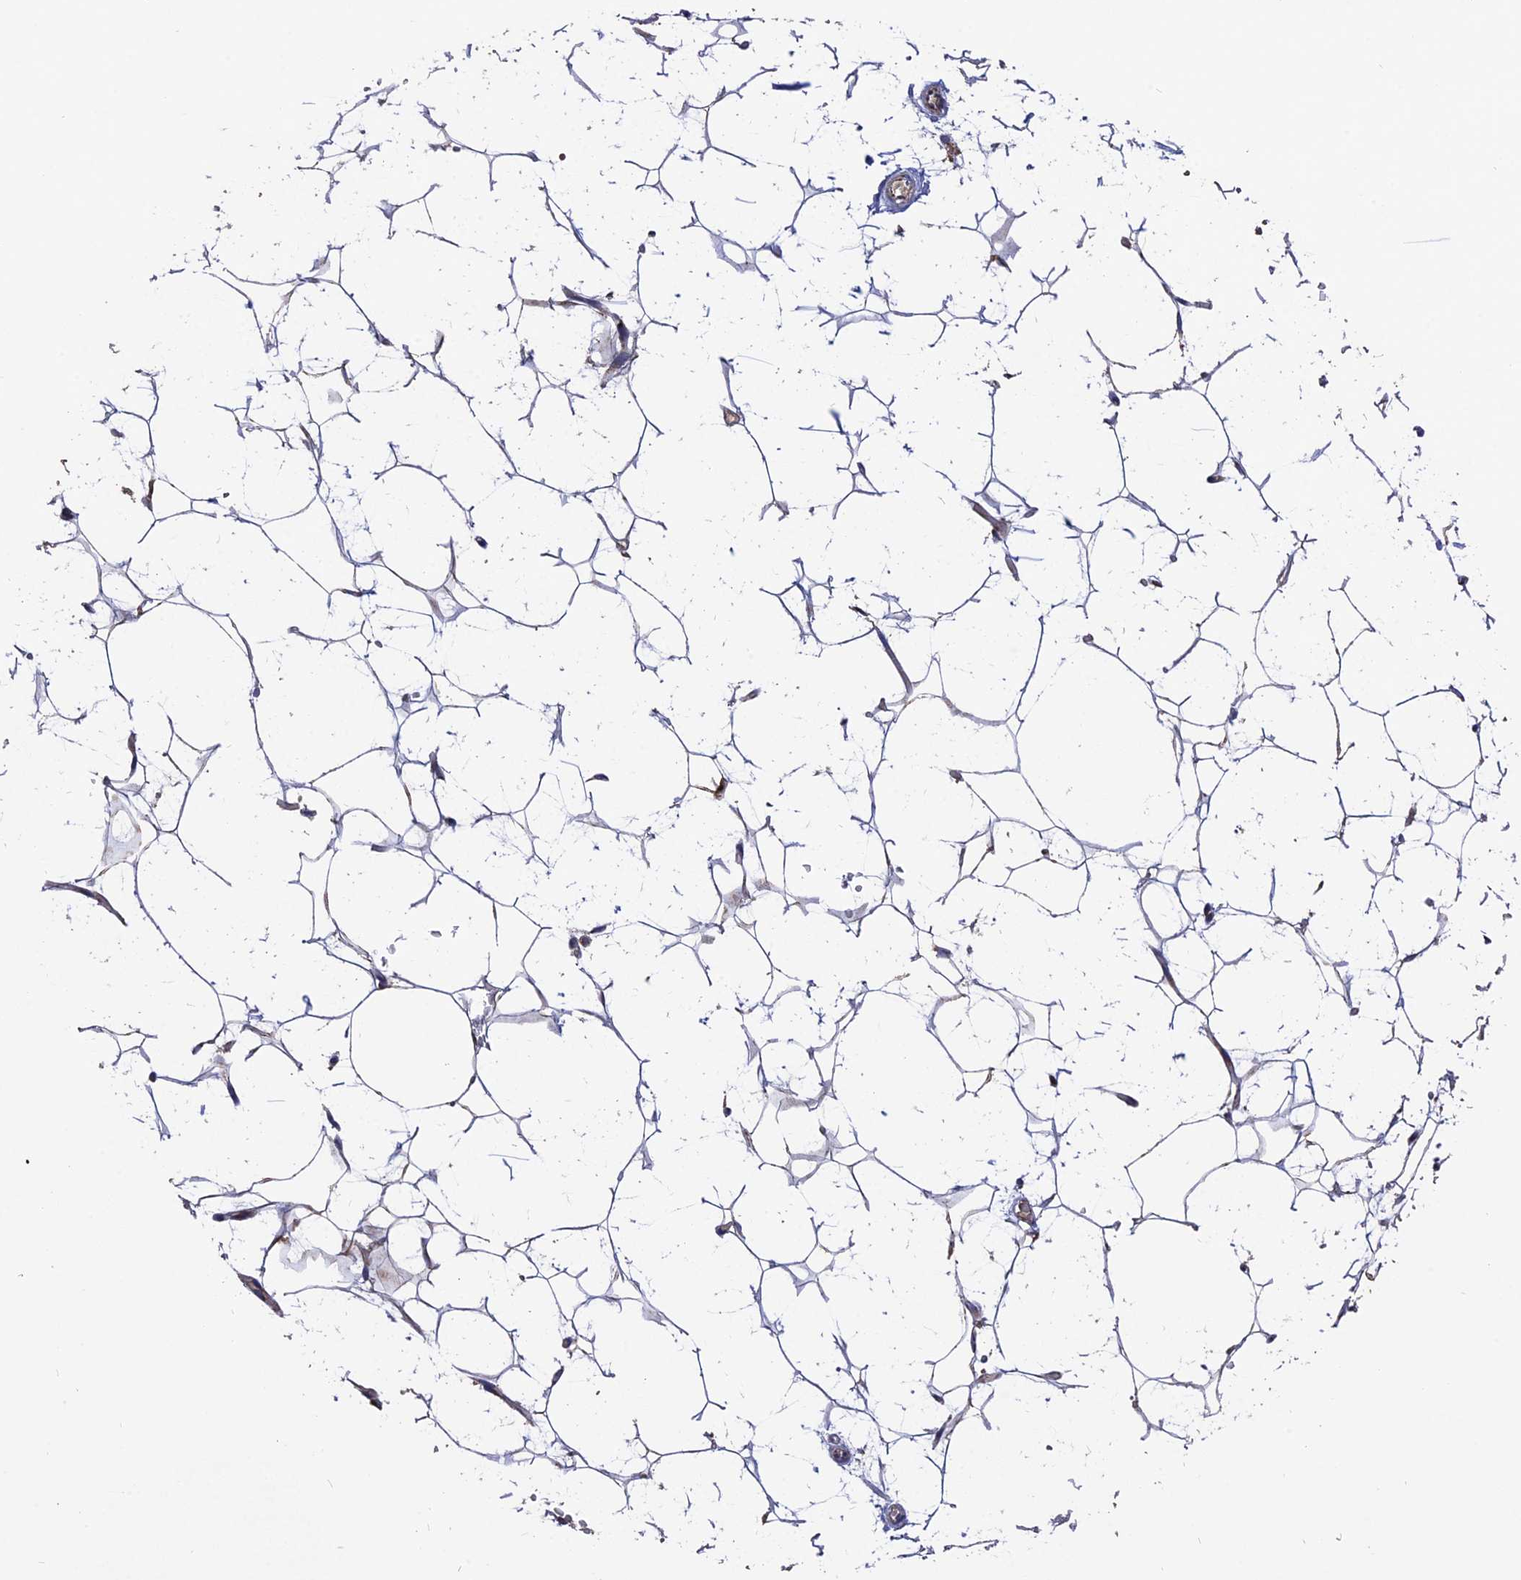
{"staining": {"intensity": "negative", "quantity": "none", "location": "none"}, "tissue": "adipose tissue", "cell_type": "Adipocytes", "image_type": "normal", "snomed": [{"axis": "morphology", "description": "Normal tissue, NOS"}, {"axis": "topography", "description": "Breast"}], "caption": "Immunohistochemistry (IHC) micrograph of unremarkable adipose tissue stained for a protein (brown), which exhibits no staining in adipocytes.", "gene": "TGFA", "patient": {"sex": "female", "age": 26}}